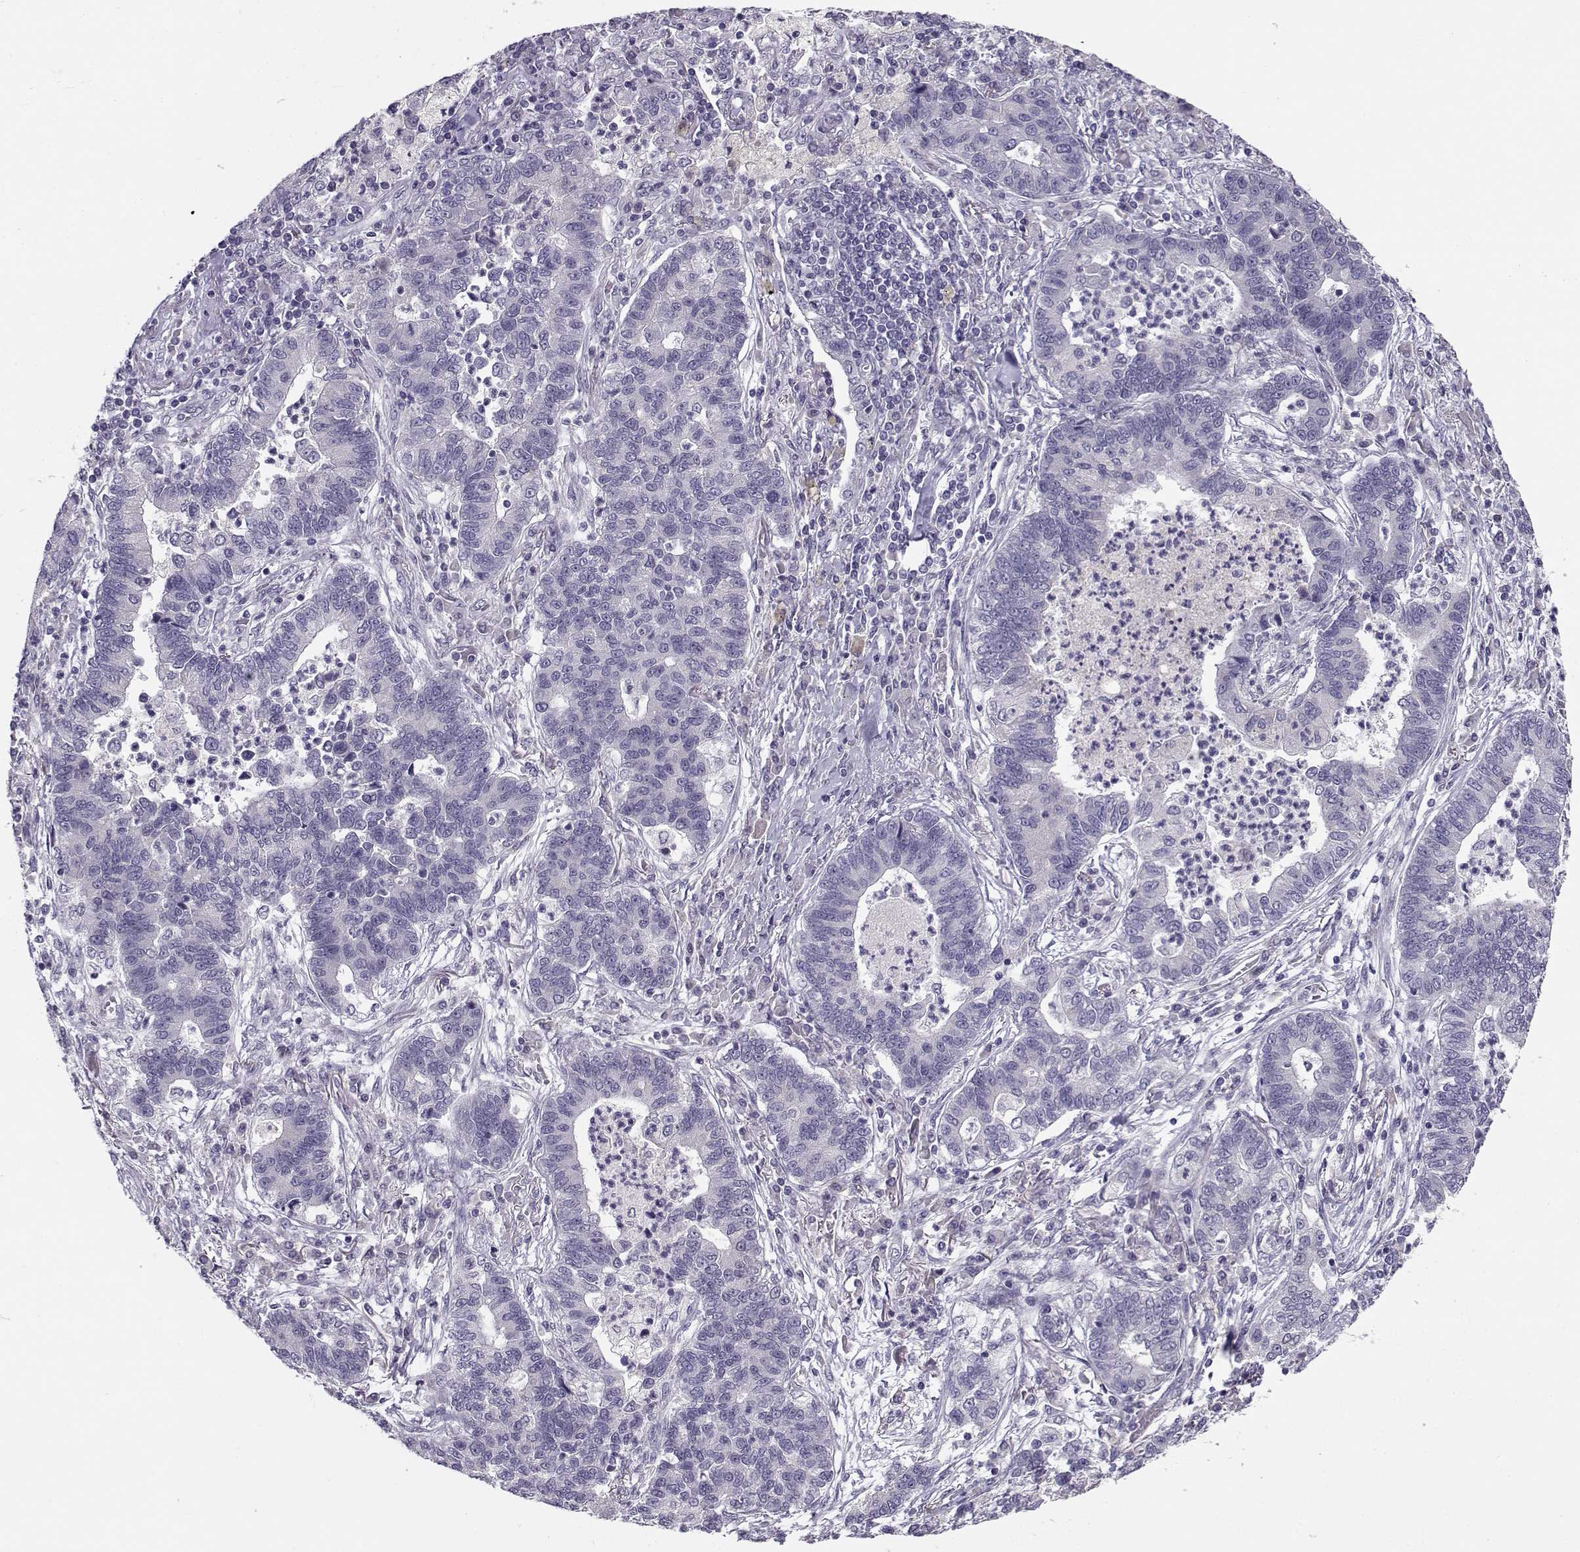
{"staining": {"intensity": "negative", "quantity": "none", "location": "none"}, "tissue": "lung cancer", "cell_type": "Tumor cells", "image_type": "cancer", "snomed": [{"axis": "morphology", "description": "Adenocarcinoma, NOS"}, {"axis": "topography", "description": "Lung"}], "caption": "This is a image of immunohistochemistry (IHC) staining of adenocarcinoma (lung), which shows no staining in tumor cells. The staining is performed using DAB (3,3'-diaminobenzidine) brown chromogen with nuclei counter-stained in using hematoxylin.", "gene": "C16orf86", "patient": {"sex": "female", "age": 57}}